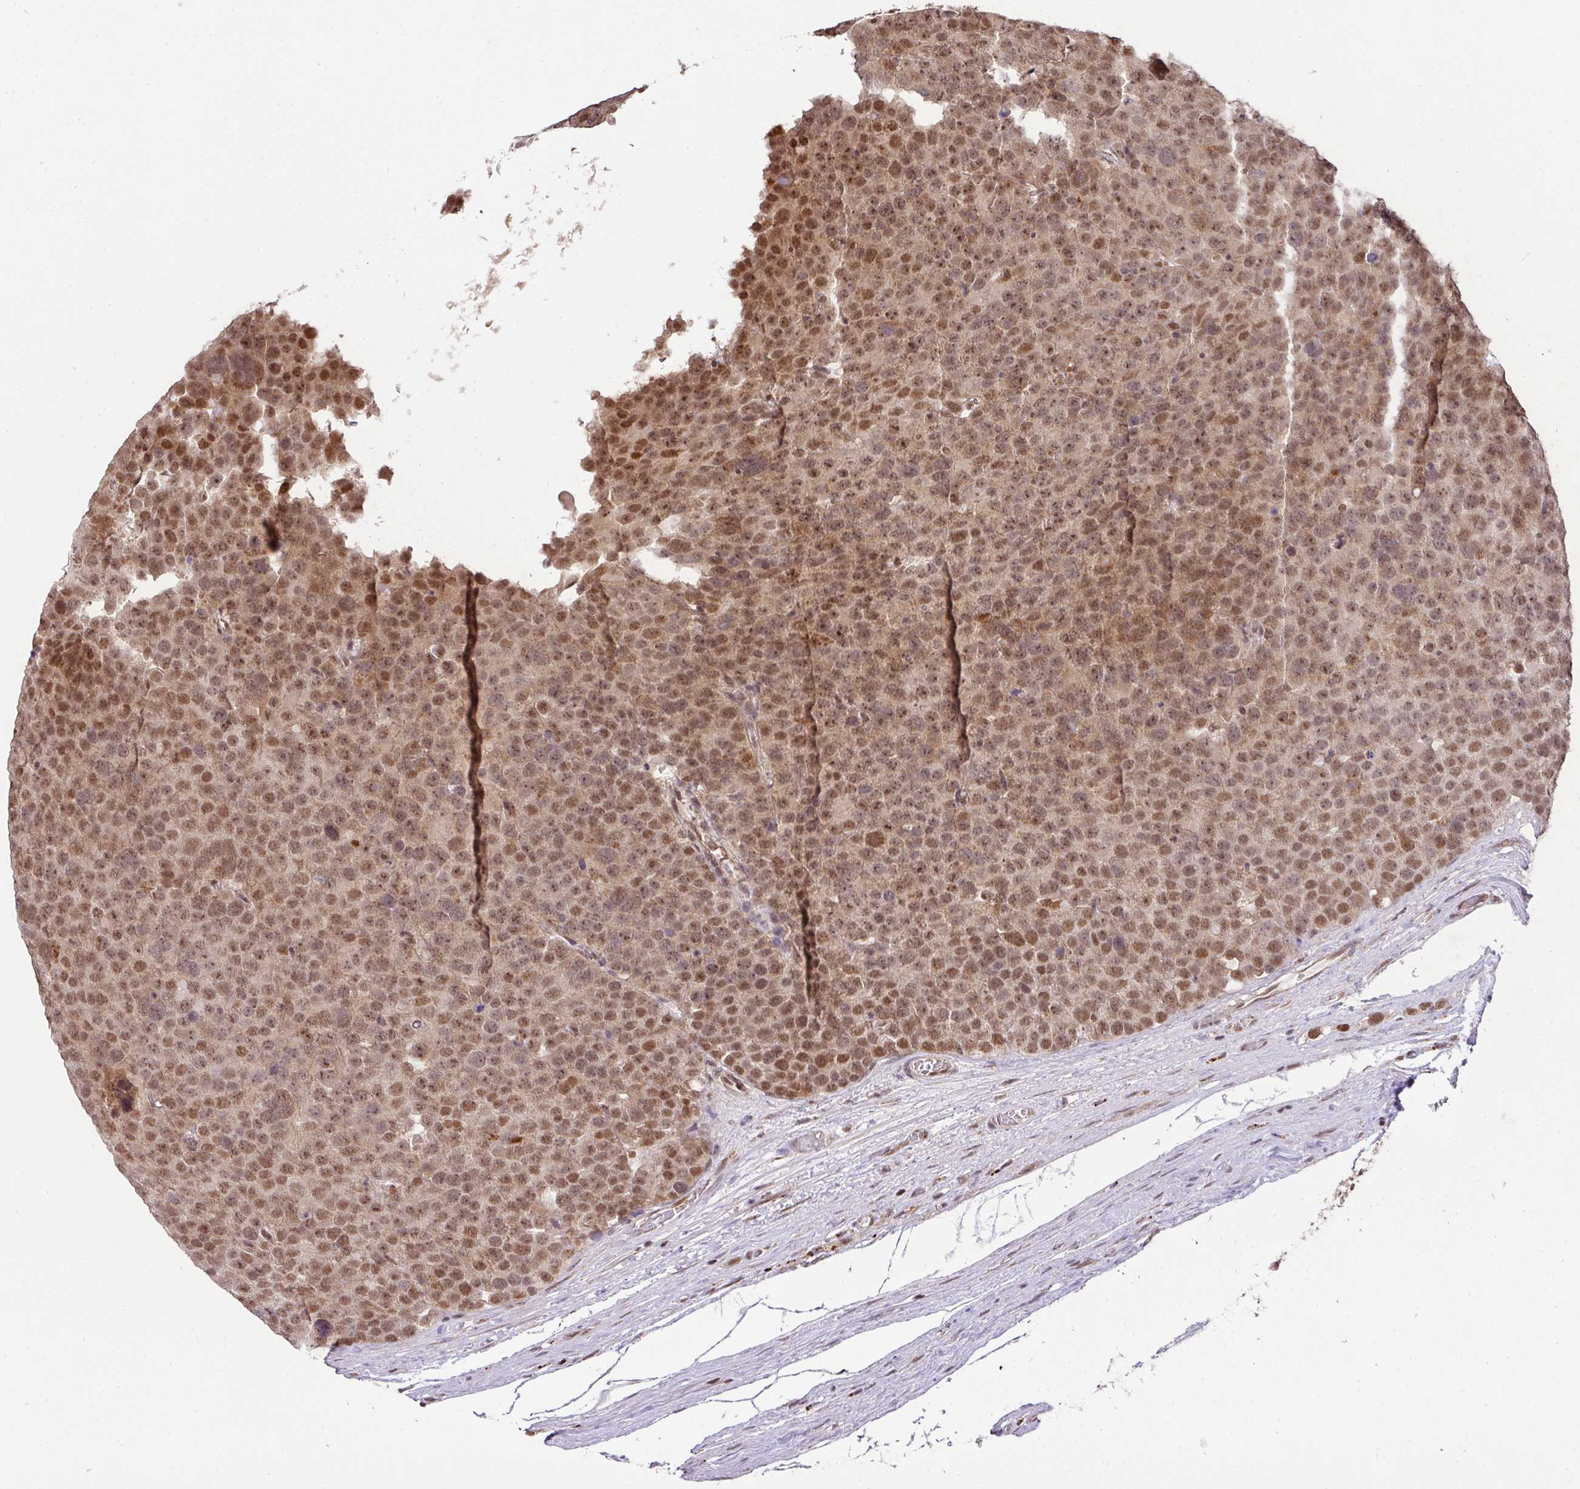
{"staining": {"intensity": "moderate", "quantity": ">75%", "location": "nuclear"}, "tissue": "testis cancer", "cell_type": "Tumor cells", "image_type": "cancer", "snomed": [{"axis": "morphology", "description": "Seminoma, NOS"}, {"axis": "topography", "description": "Testis"}], "caption": "Protein analysis of seminoma (testis) tissue shows moderate nuclear staining in approximately >75% of tumor cells.", "gene": "PLK1", "patient": {"sex": "male", "age": 71}}